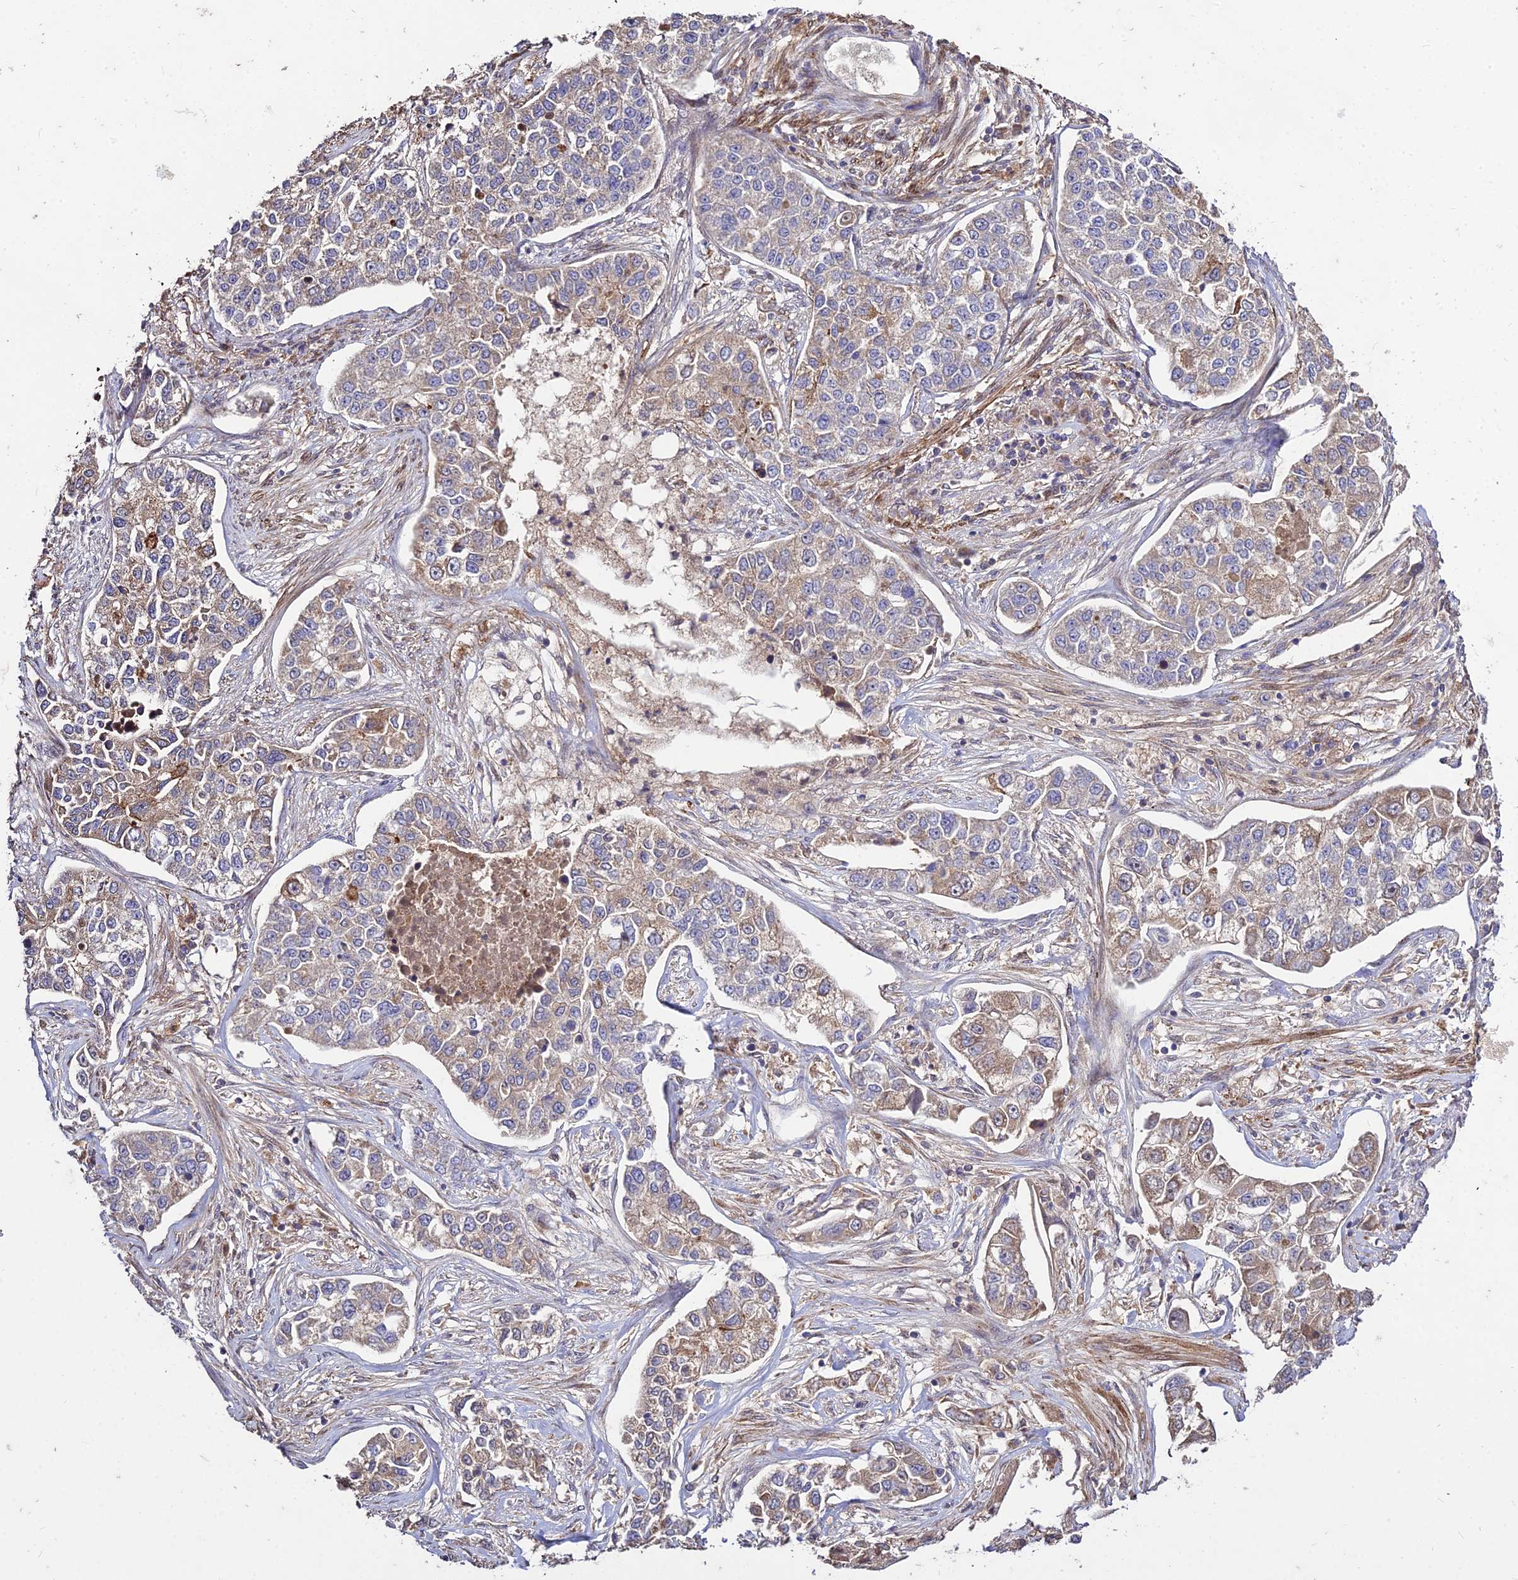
{"staining": {"intensity": "moderate", "quantity": "<25%", "location": "cytoplasmic/membranous"}, "tissue": "lung cancer", "cell_type": "Tumor cells", "image_type": "cancer", "snomed": [{"axis": "morphology", "description": "Adenocarcinoma, NOS"}, {"axis": "topography", "description": "Lung"}], "caption": "The immunohistochemical stain highlights moderate cytoplasmic/membranous expression in tumor cells of lung adenocarcinoma tissue. Nuclei are stained in blue.", "gene": "GRTP1", "patient": {"sex": "male", "age": 49}}